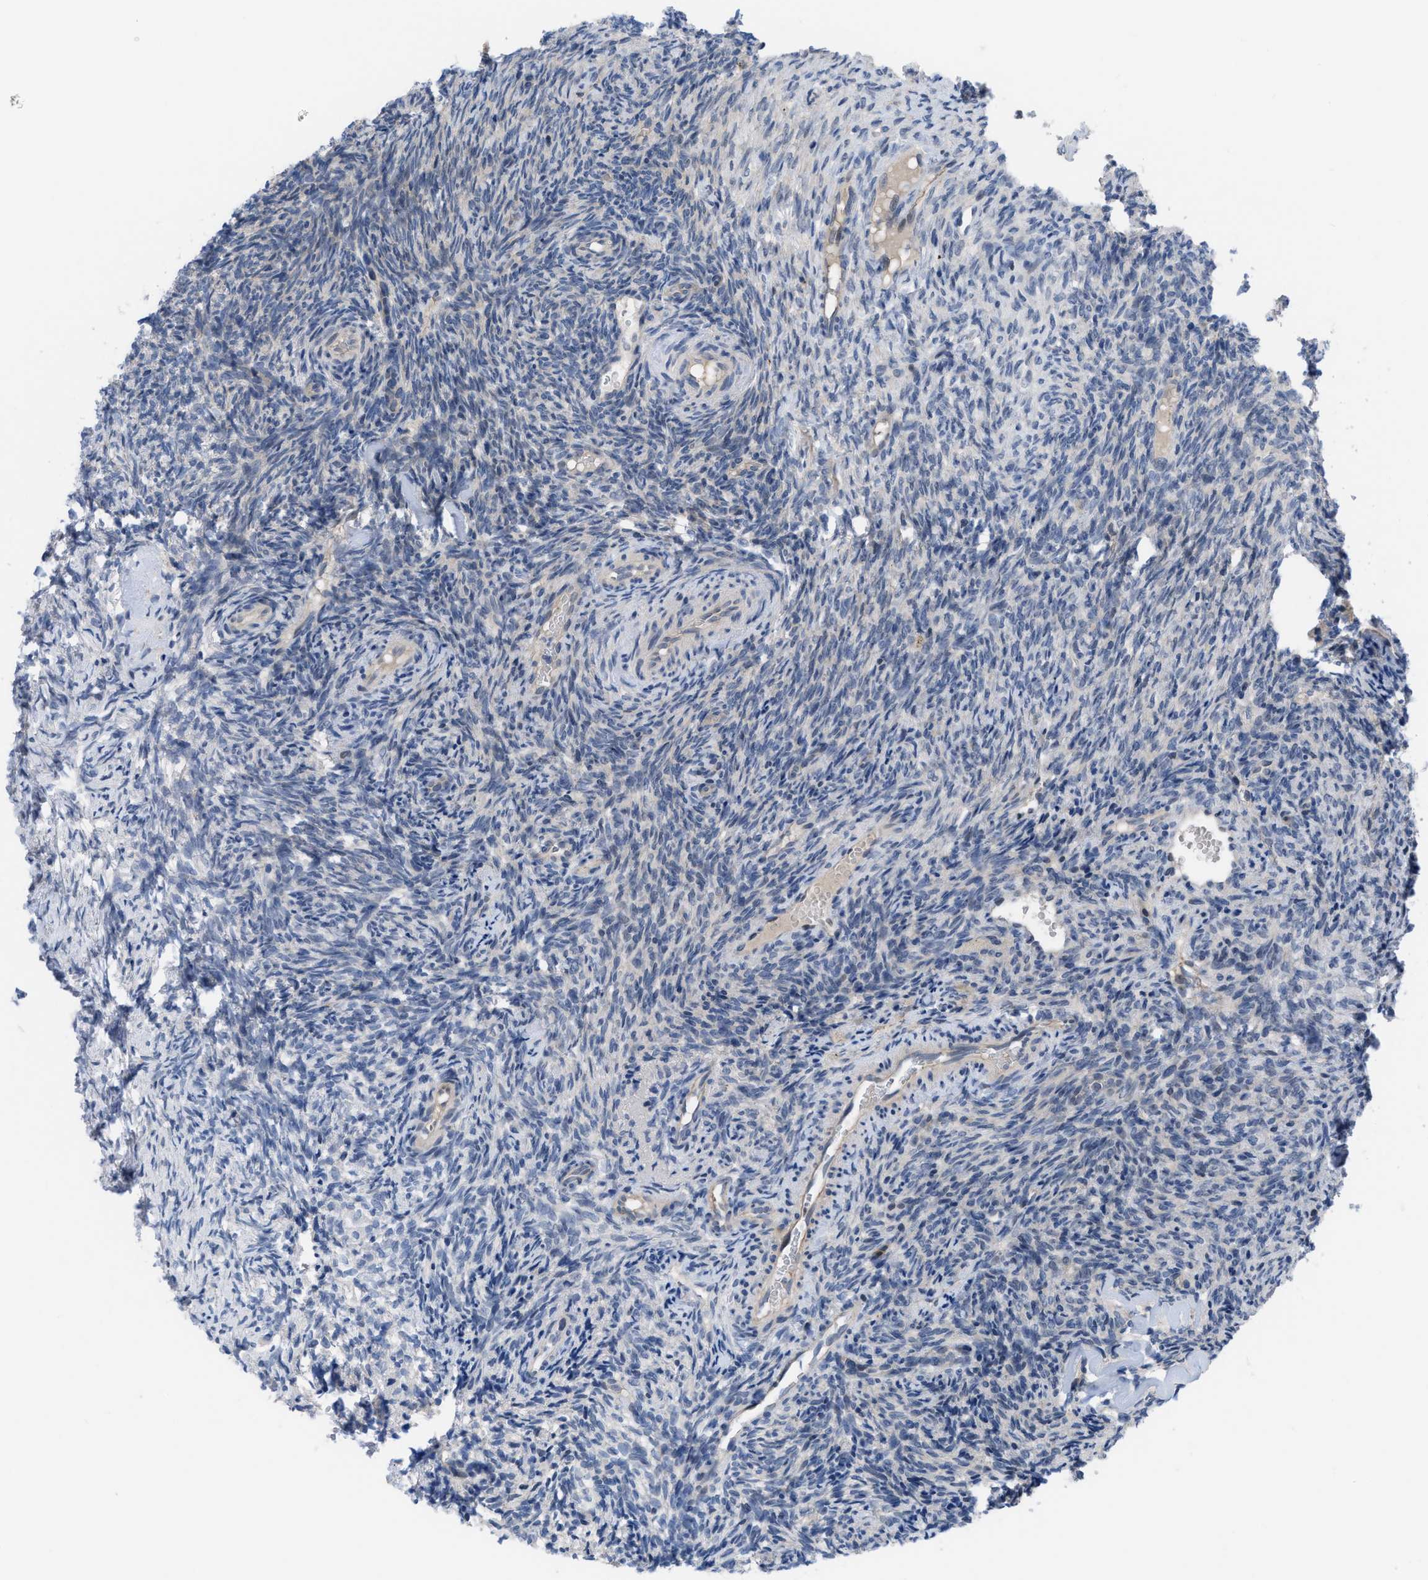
{"staining": {"intensity": "moderate", "quantity": "25%-75%", "location": "cytoplasmic/membranous"}, "tissue": "ovary", "cell_type": "Follicle cells", "image_type": "normal", "snomed": [{"axis": "morphology", "description": "Normal tissue, NOS"}, {"axis": "topography", "description": "Ovary"}], "caption": "Benign ovary exhibits moderate cytoplasmic/membranous expression in about 25%-75% of follicle cells.", "gene": "IL17RE", "patient": {"sex": "female", "age": 41}}